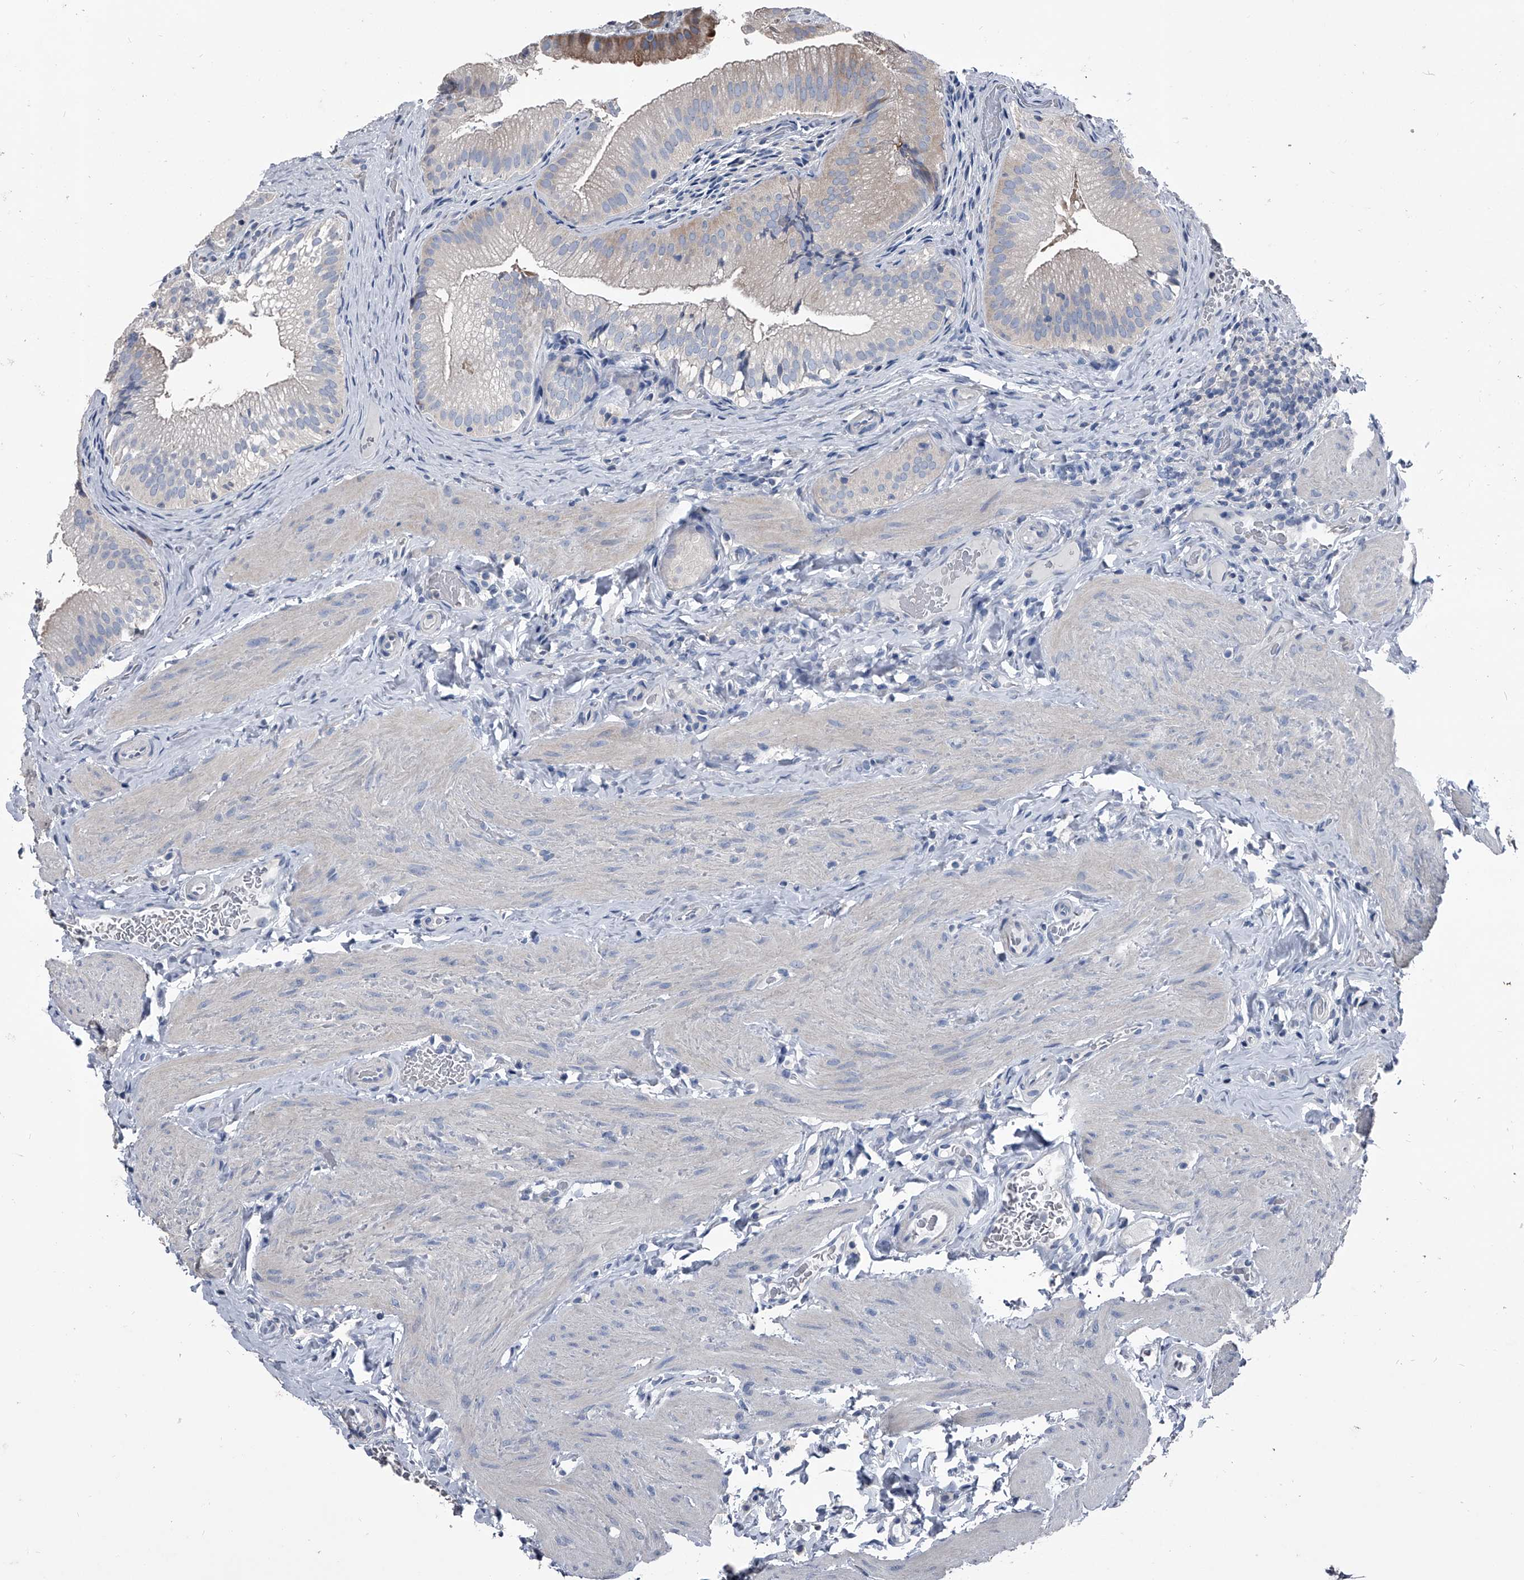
{"staining": {"intensity": "weak", "quantity": "<25%", "location": "cytoplasmic/membranous"}, "tissue": "gallbladder", "cell_type": "Glandular cells", "image_type": "normal", "snomed": [{"axis": "morphology", "description": "Normal tissue, NOS"}, {"axis": "topography", "description": "Gallbladder"}], "caption": "Immunohistochemistry image of benign gallbladder stained for a protein (brown), which exhibits no expression in glandular cells.", "gene": "KIF13A", "patient": {"sex": "female", "age": 30}}